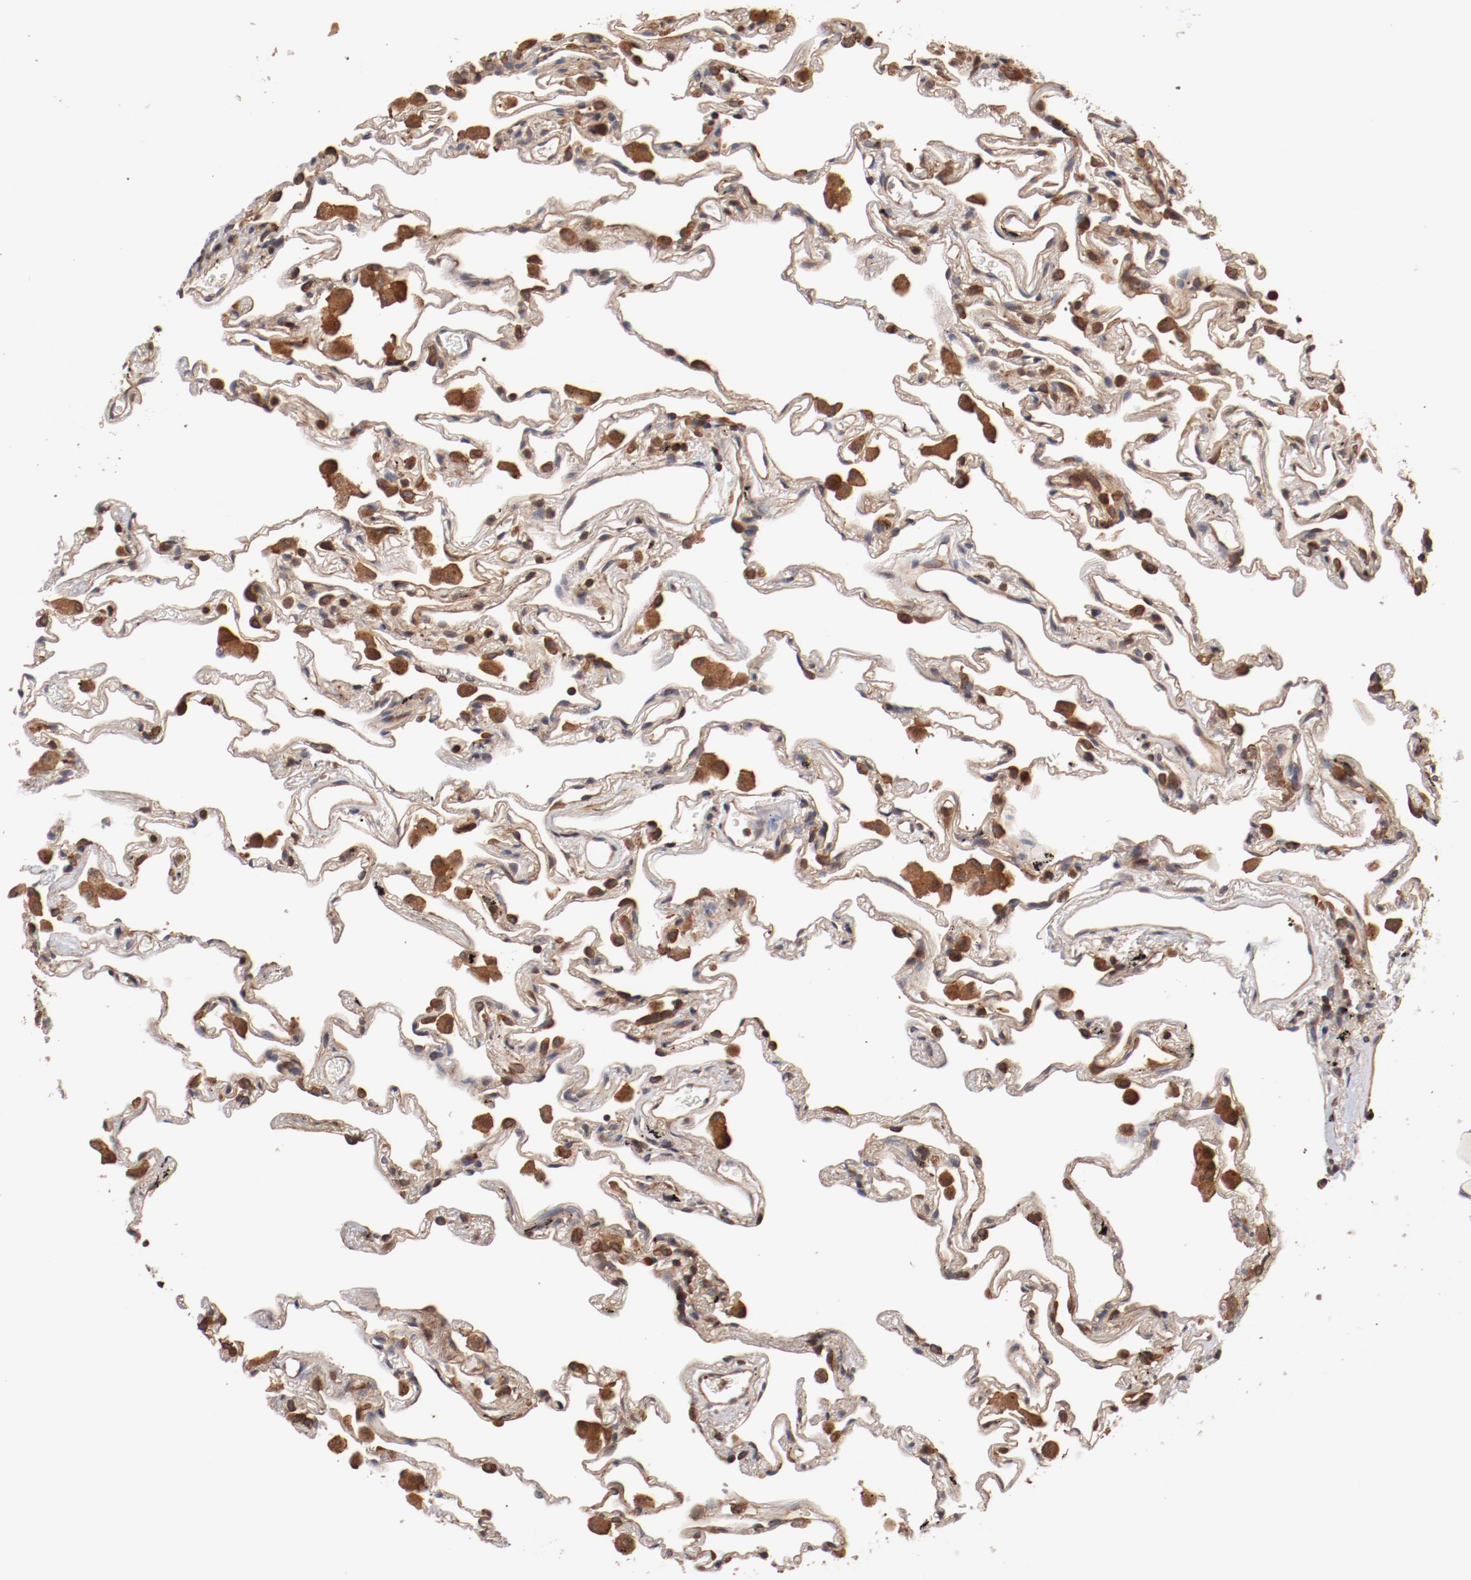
{"staining": {"intensity": "moderate", "quantity": ">75%", "location": "cytoplasmic/membranous,nuclear"}, "tissue": "lung", "cell_type": "Alveolar cells", "image_type": "normal", "snomed": [{"axis": "morphology", "description": "Normal tissue, NOS"}, {"axis": "morphology", "description": "Inflammation, NOS"}, {"axis": "topography", "description": "Lung"}], "caption": "Immunohistochemistry (IHC) image of unremarkable human lung stained for a protein (brown), which displays medium levels of moderate cytoplasmic/membranous,nuclear positivity in approximately >75% of alveolar cells.", "gene": "GUF1", "patient": {"sex": "male", "age": 69}}